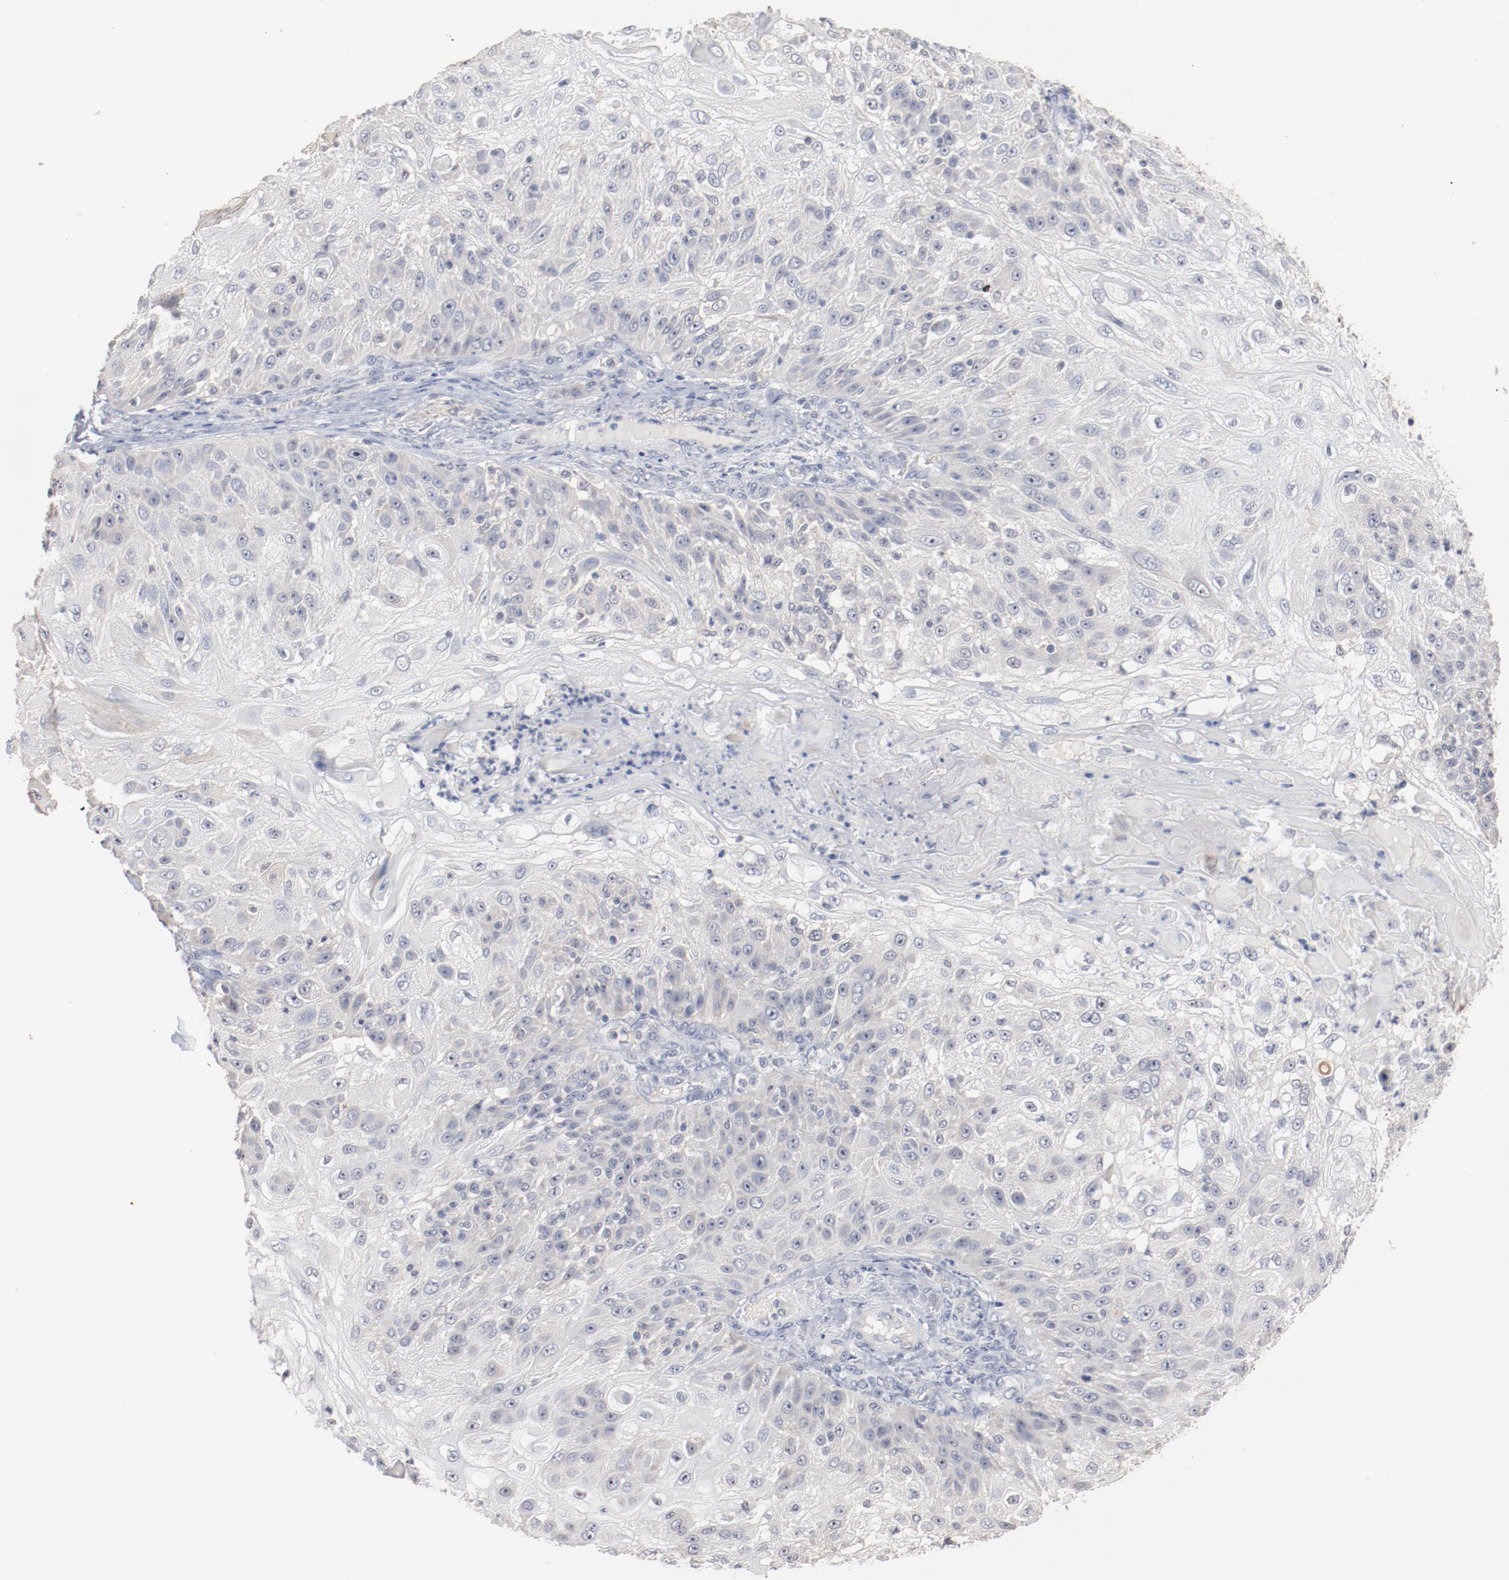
{"staining": {"intensity": "negative", "quantity": "none", "location": "none"}, "tissue": "skin cancer", "cell_type": "Tumor cells", "image_type": "cancer", "snomed": [{"axis": "morphology", "description": "Normal tissue, NOS"}, {"axis": "morphology", "description": "Squamous cell carcinoma, NOS"}, {"axis": "topography", "description": "Skin"}], "caption": "Image shows no protein positivity in tumor cells of skin squamous cell carcinoma tissue. The staining was performed using DAB (3,3'-diaminobenzidine) to visualize the protein expression in brown, while the nuclei were stained in blue with hematoxylin (Magnification: 20x).", "gene": "ERICH1", "patient": {"sex": "female", "age": 83}}